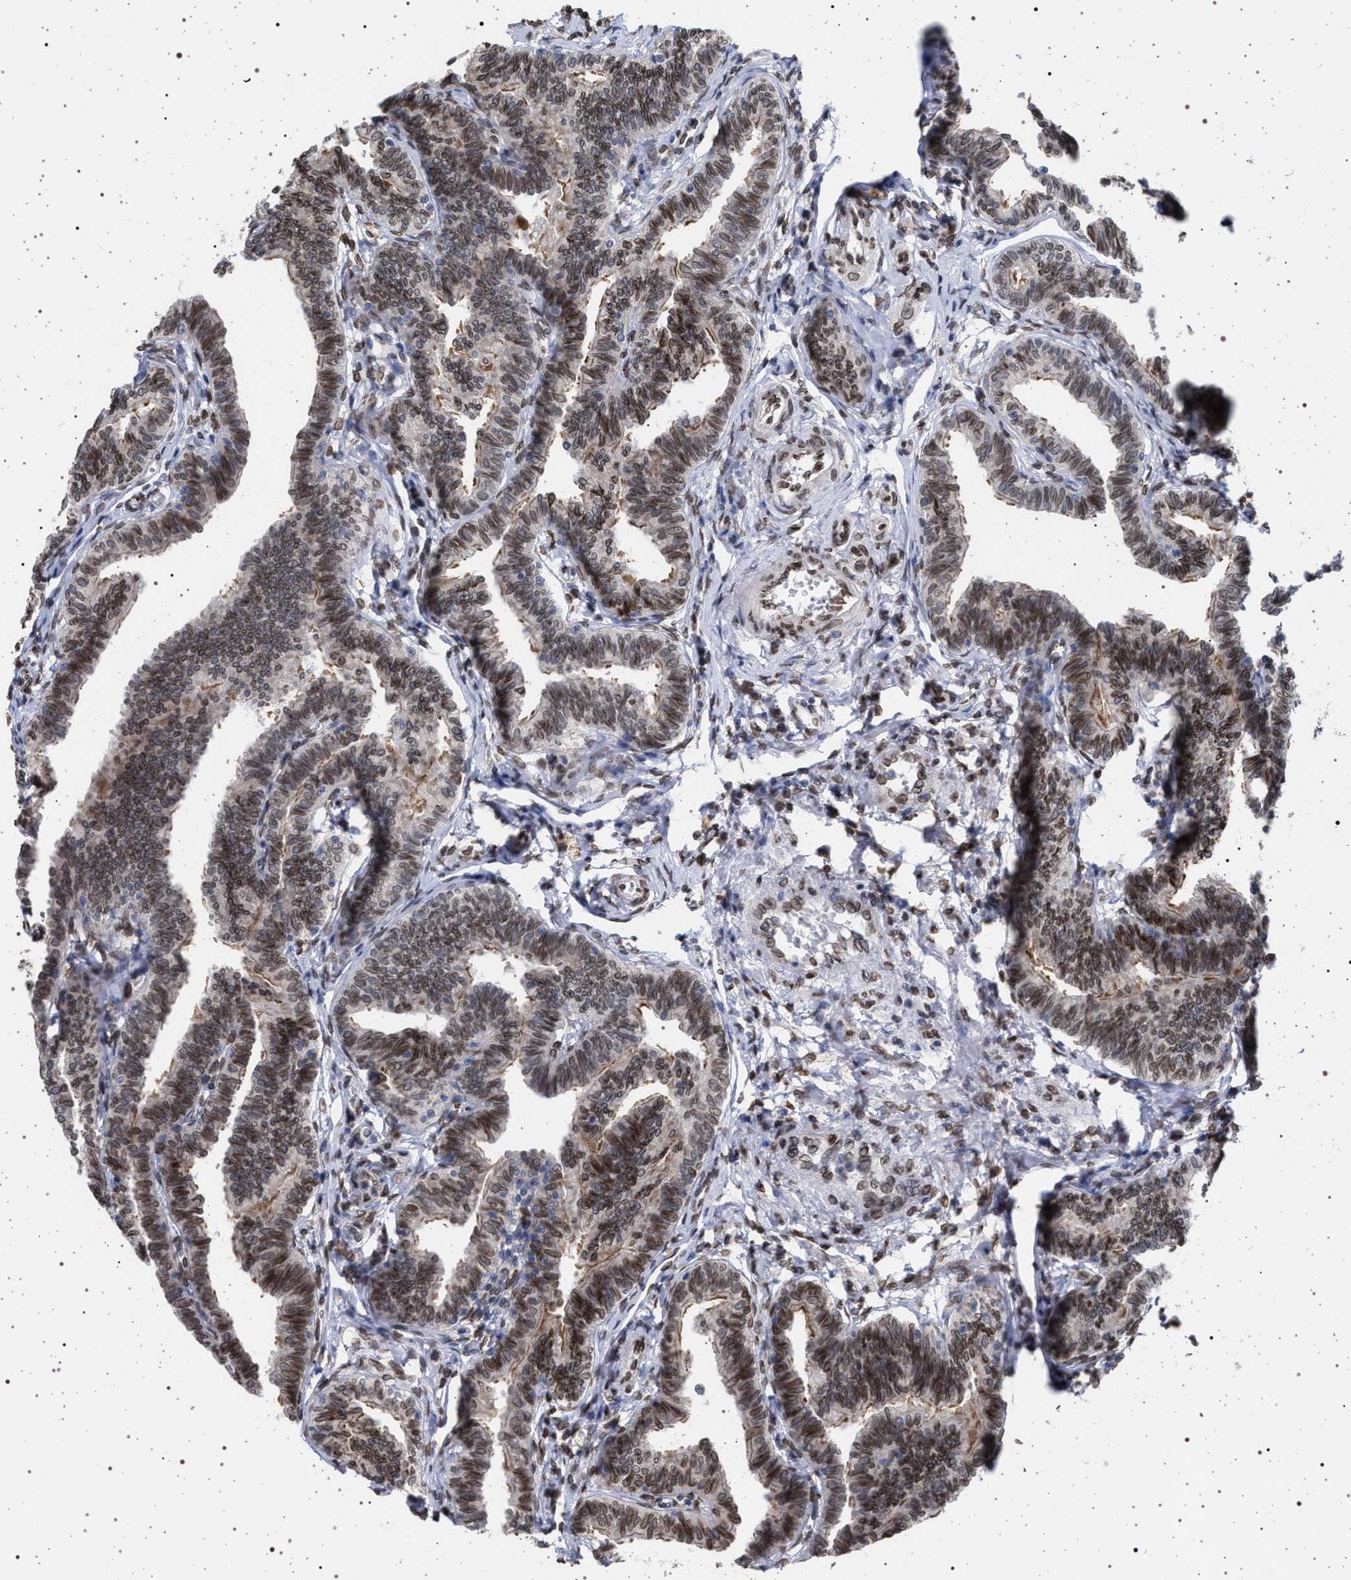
{"staining": {"intensity": "moderate", "quantity": ">75%", "location": "cytoplasmic/membranous,nuclear"}, "tissue": "fallopian tube", "cell_type": "Glandular cells", "image_type": "normal", "snomed": [{"axis": "morphology", "description": "Normal tissue, NOS"}, {"axis": "topography", "description": "Fallopian tube"}, {"axis": "topography", "description": "Ovary"}], "caption": "Moderate cytoplasmic/membranous,nuclear positivity is appreciated in approximately >75% of glandular cells in benign fallopian tube.", "gene": "ING2", "patient": {"sex": "female", "age": 23}}